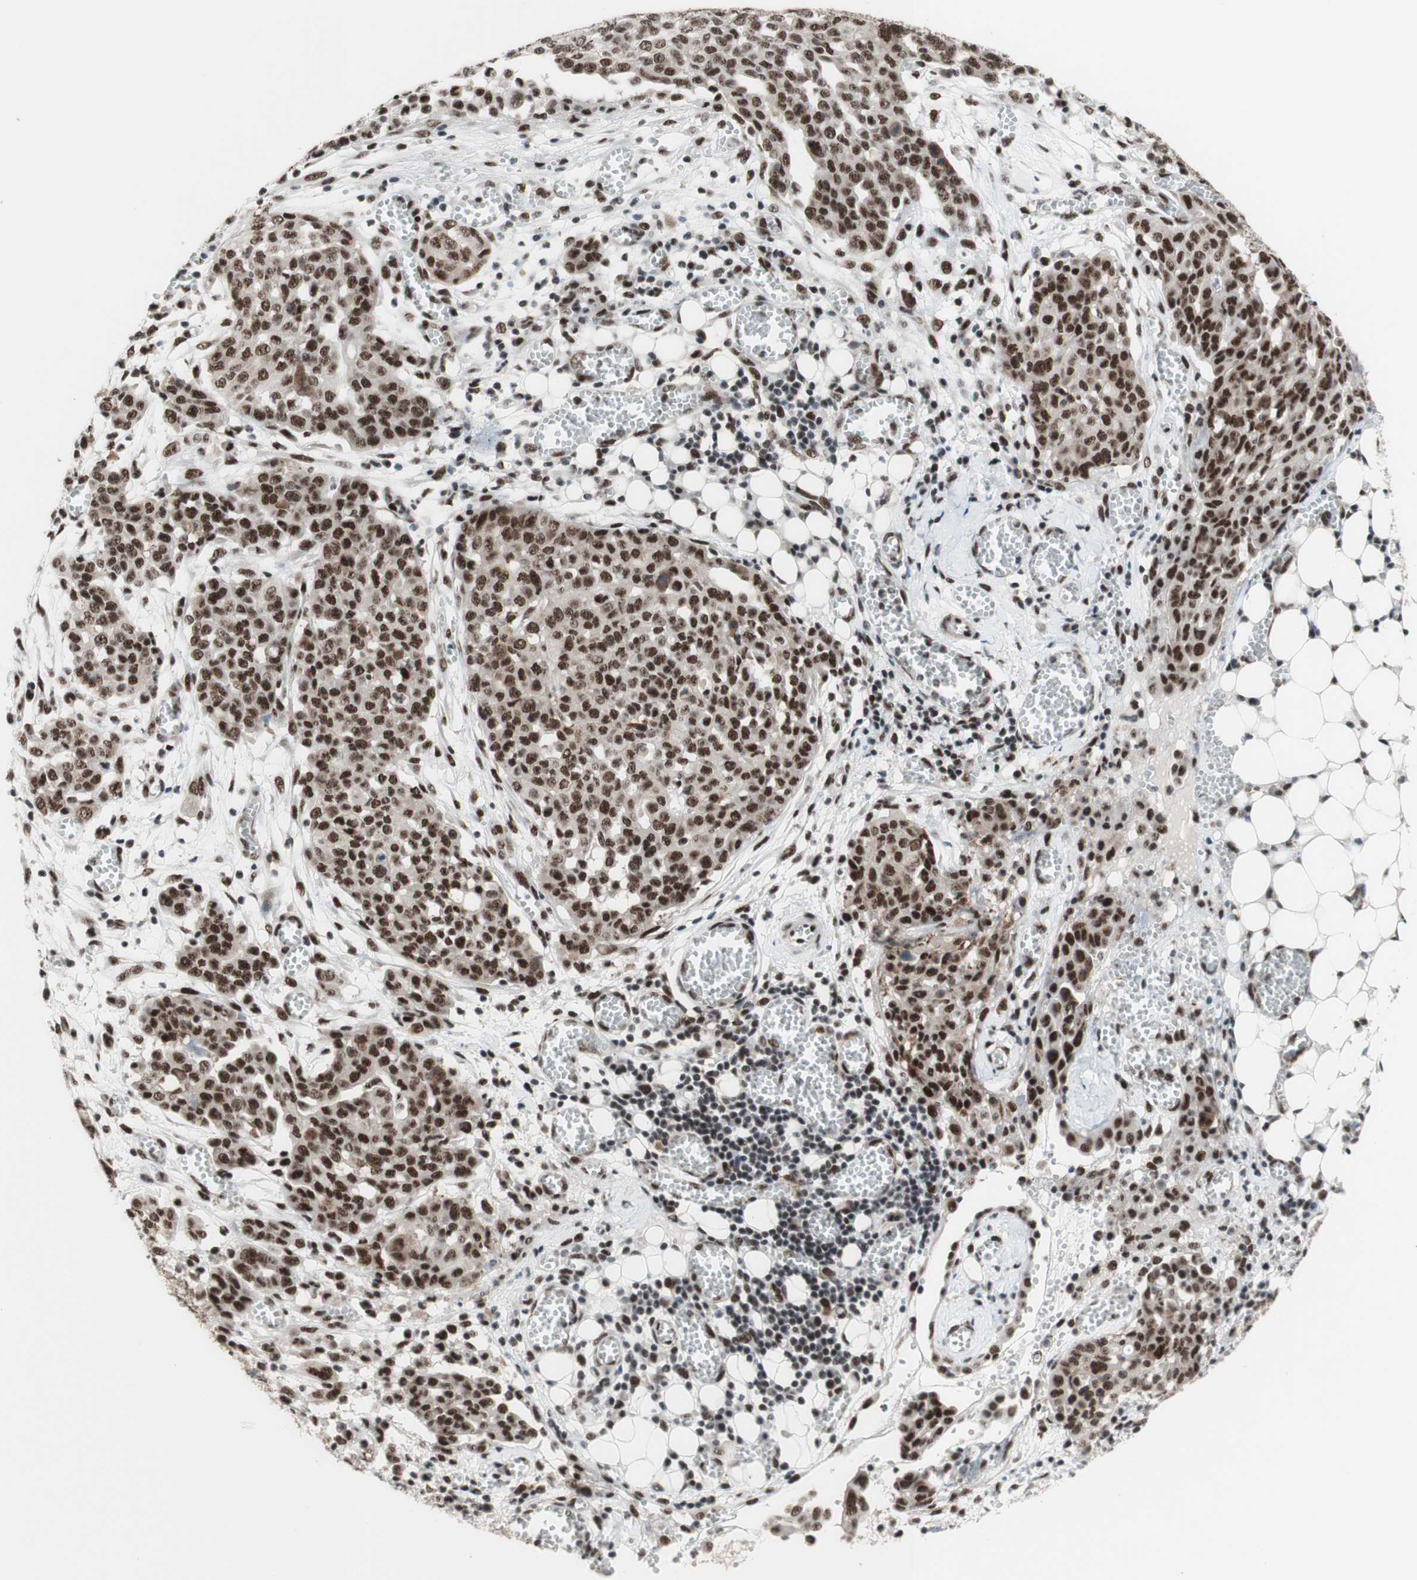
{"staining": {"intensity": "strong", "quantity": ">75%", "location": "nuclear"}, "tissue": "ovarian cancer", "cell_type": "Tumor cells", "image_type": "cancer", "snomed": [{"axis": "morphology", "description": "Cystadenocarcinoma, serous, NOS"}, {"axis": "topography", "description": "Soft tissue"}, {"axis": "topography", "description": "Ovary"}], "caption": "The histopathology image demonstrates immunohistochemical staining of ovarian serous cystadenocarcinoma. There is strong nuclear positivity is appreciated in about >75% of tumor cells.", "gene": "PRPF19", "patient": {"sex": "female", "age": 57}}